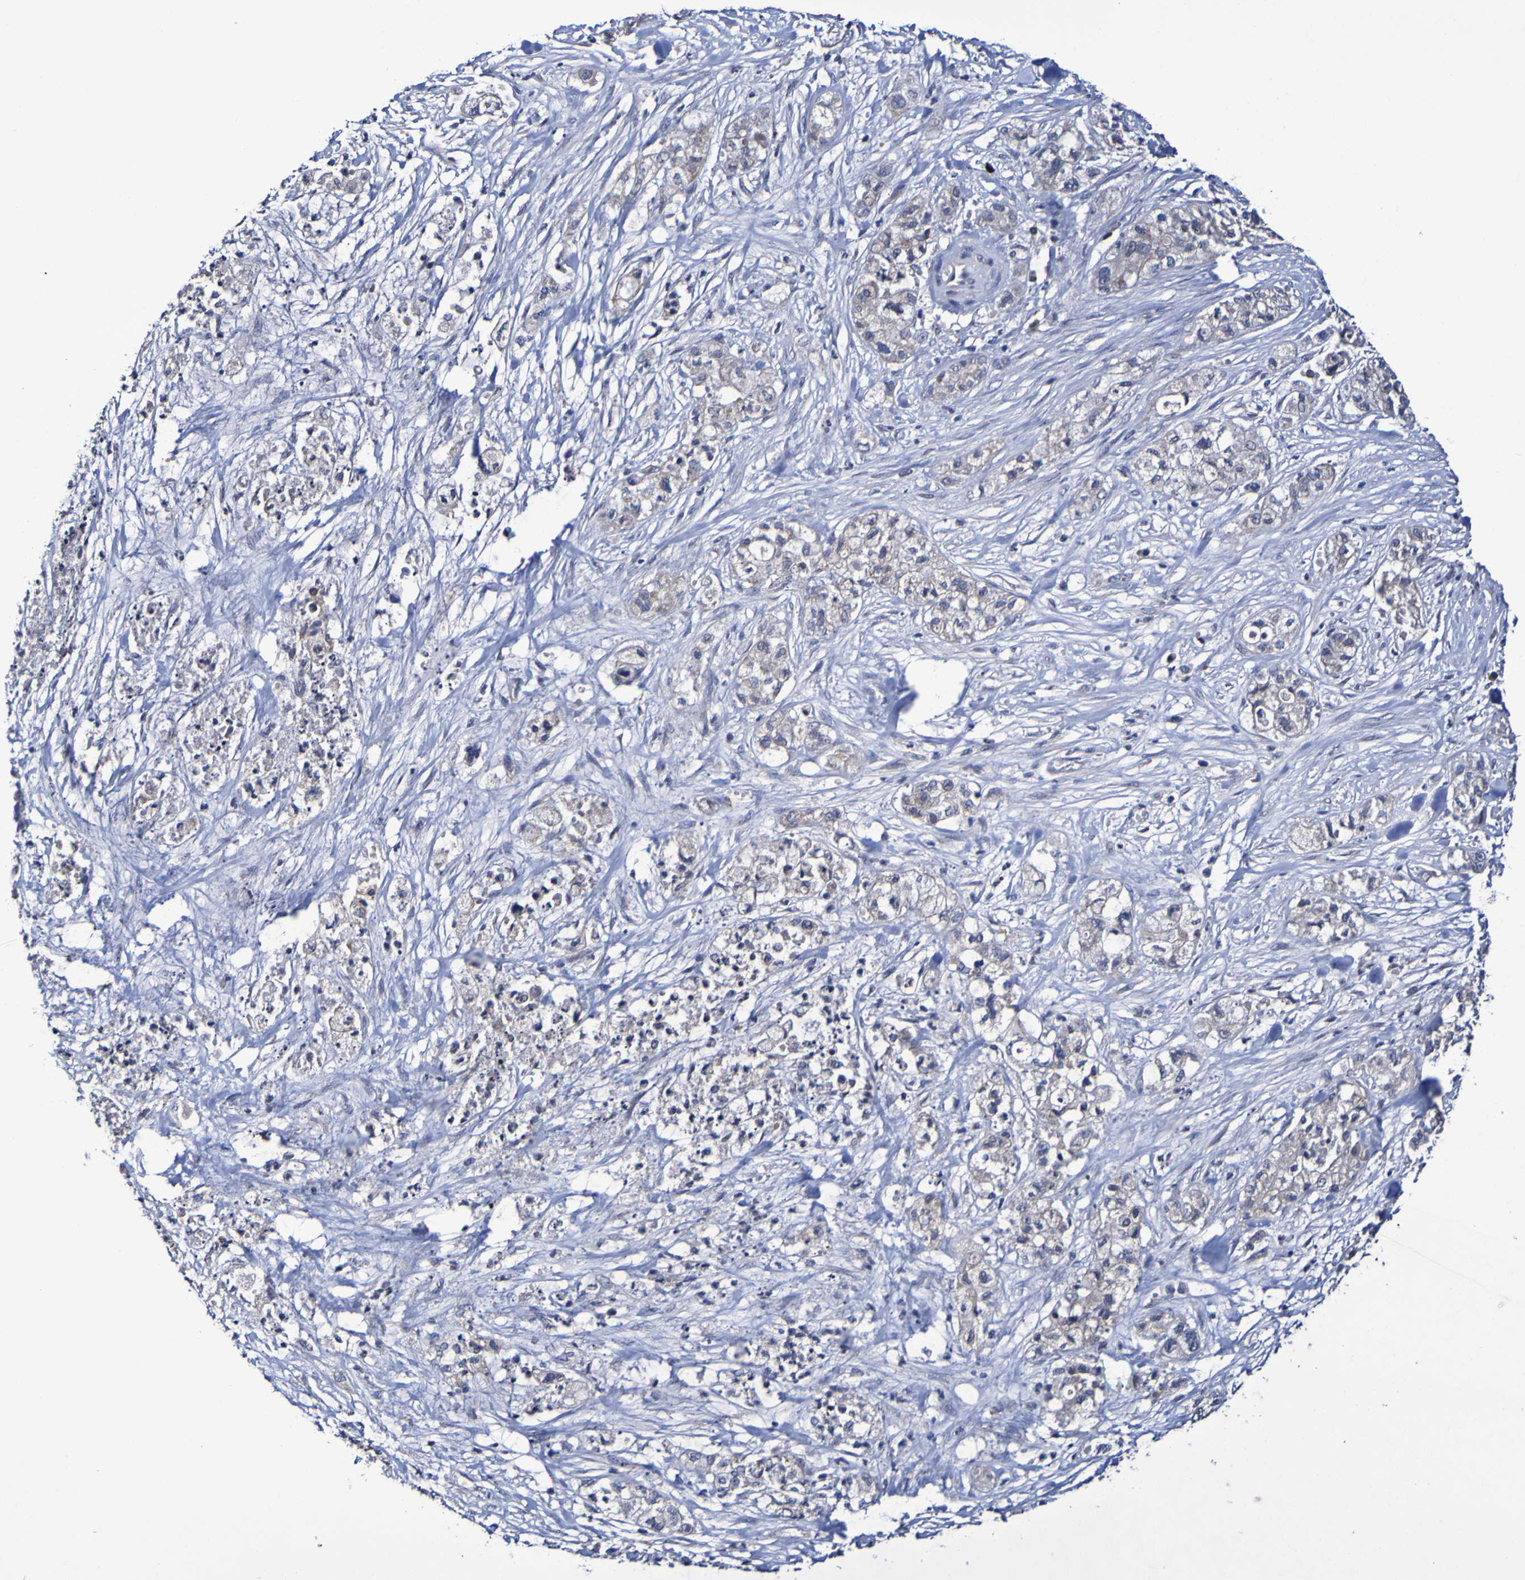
{"staining": {"intensity": "negative", "quantity": "none", "location": "none"}, "tissue": "pancreatic cancer", "cell_type": "Tumor cells", "image_type": "cancer", "snomed": [{"axis": "morphology", "description": "Adenocarcinoma, NOS"}, {"axis": "topography", "description": "Pancreas"}], "caption": "The image displays no significant positivity in tumor cells of pancreatic cancer.", "gene": "PTP4A2", "patient": {"sex": "female", "age": 78}}